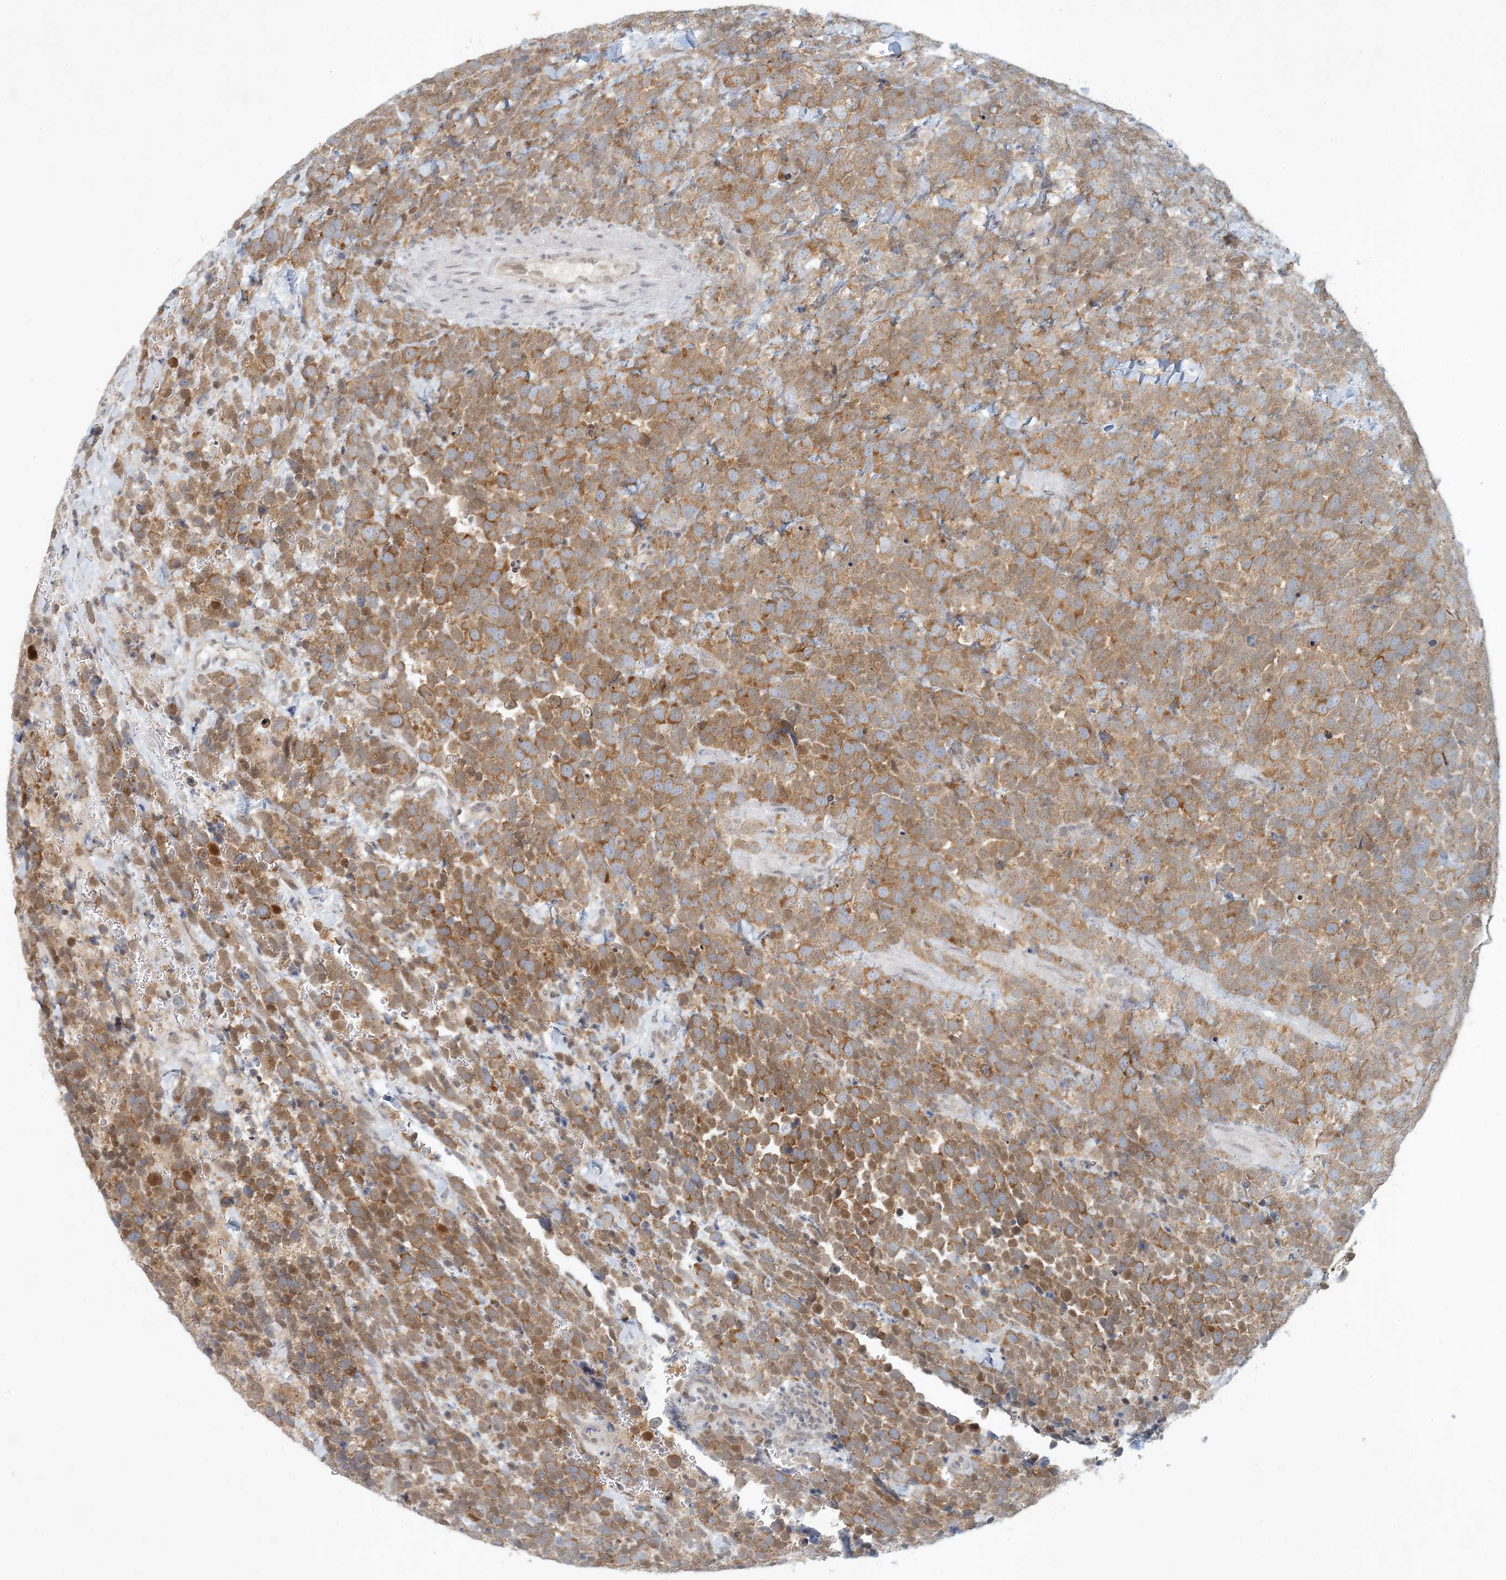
{"staining": {"intensity": "moderate", "quantity": ">75%", "location": "cytoplasmic/membranous"}, "tissue": "urothelial cancer", "cell_type": "Tumor cells", "image_type": "cancer", "snomed": [{"axis": "morphology", "description": "Urothelial carcinoma, High grade"}, {"axis": "topography", "description": "Urinary bladder"}], "caption": "The image reveals a brown stain indicating the presence of a protein in the cytoplasmic/membranous of tumor cells in urothelial carcinoma (high-grade). (IHC, brightfield microscopy, high magnification).", "gene": "OBI1", "patient": {"sex": "female", "age": 82}}